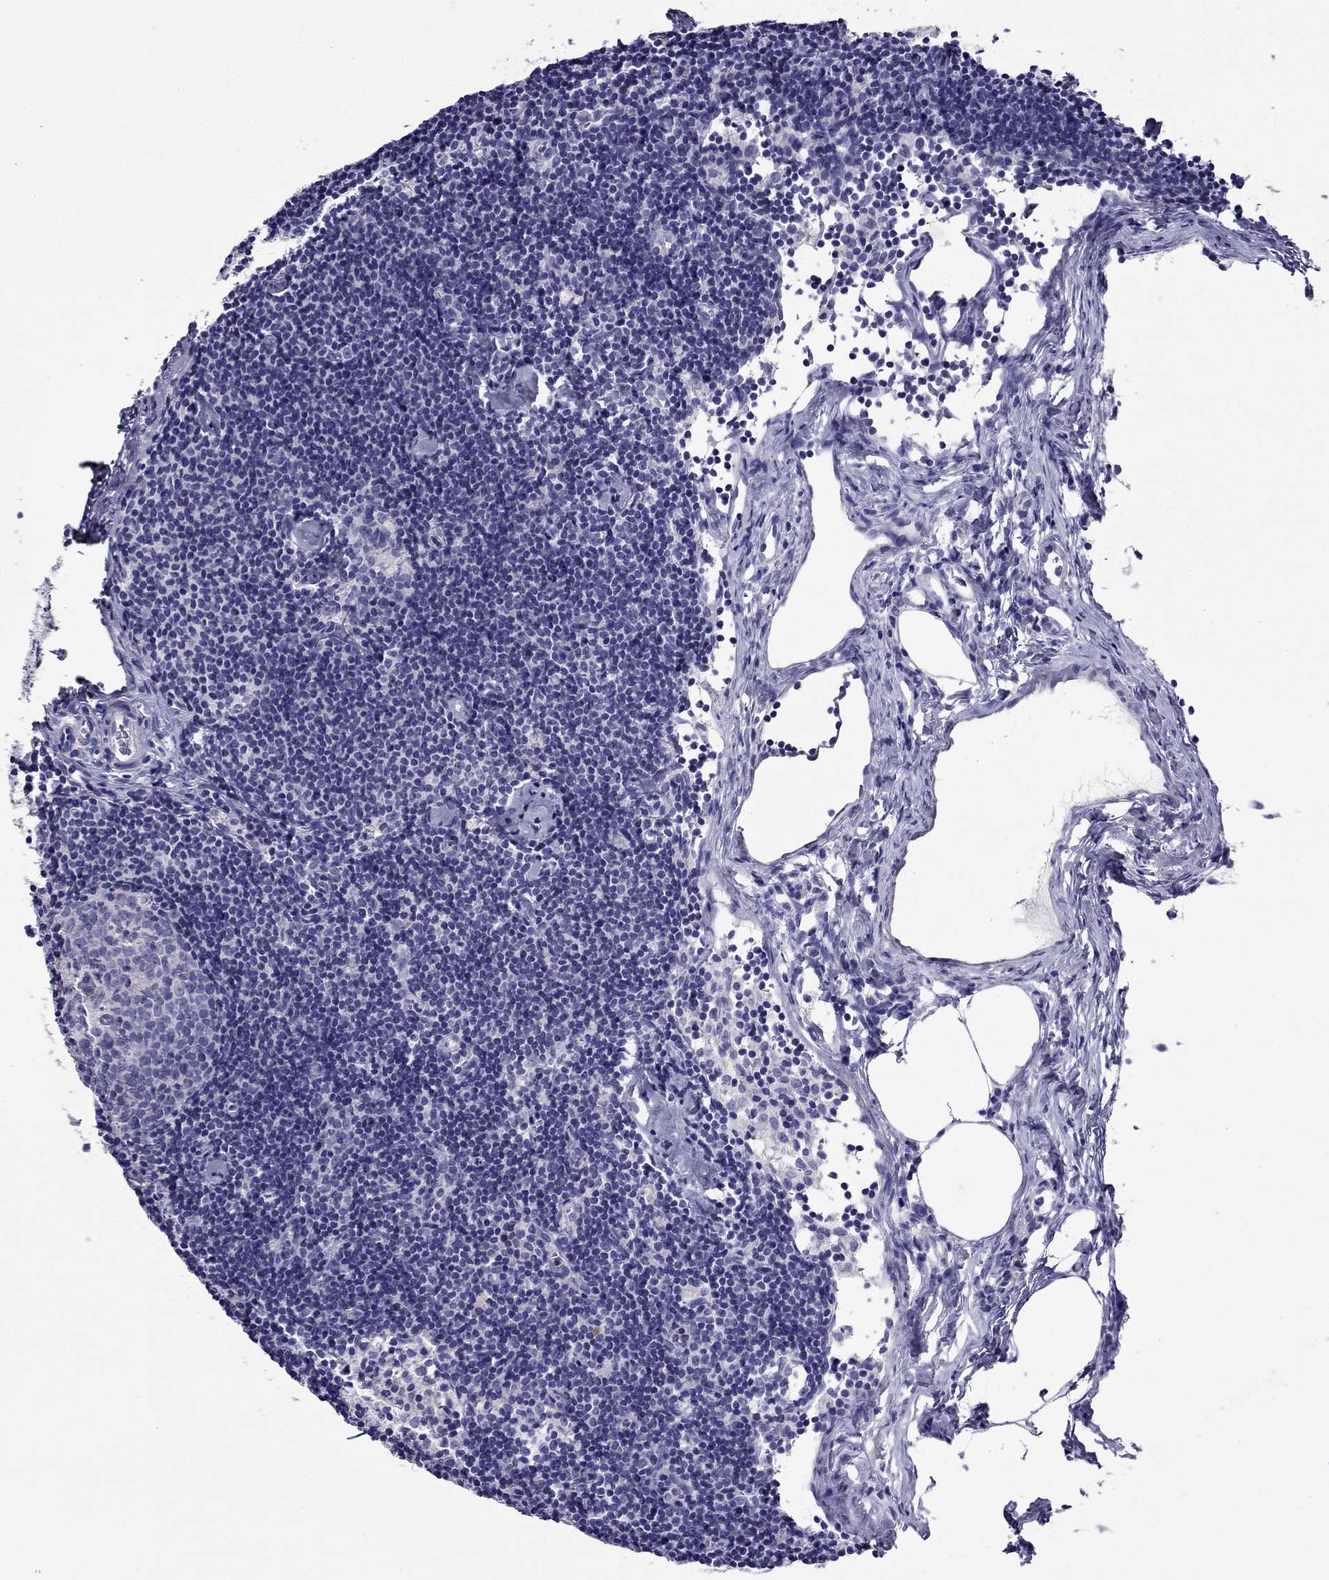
{"staining": {"intensity": "negative", "quantity": "none", "location": "none"}, "tissue": "lymph node", "cell_type": "Germinal center cells", "image_type": "normal", "snomed": [{"axis": "morphology", "description": "Normal tissue, NOS"}, {"axis": "topography", "description": "Lymph node"}], "caption": "This photomicrograph is of benign lymph node stained with immunohistochemistry to label a protein in brown with the nuclei are counter-stained blue. There is no positivity in germinal center cells.", "gene": "KIF5A", "patient": {"sex": "female", "age": 42}}